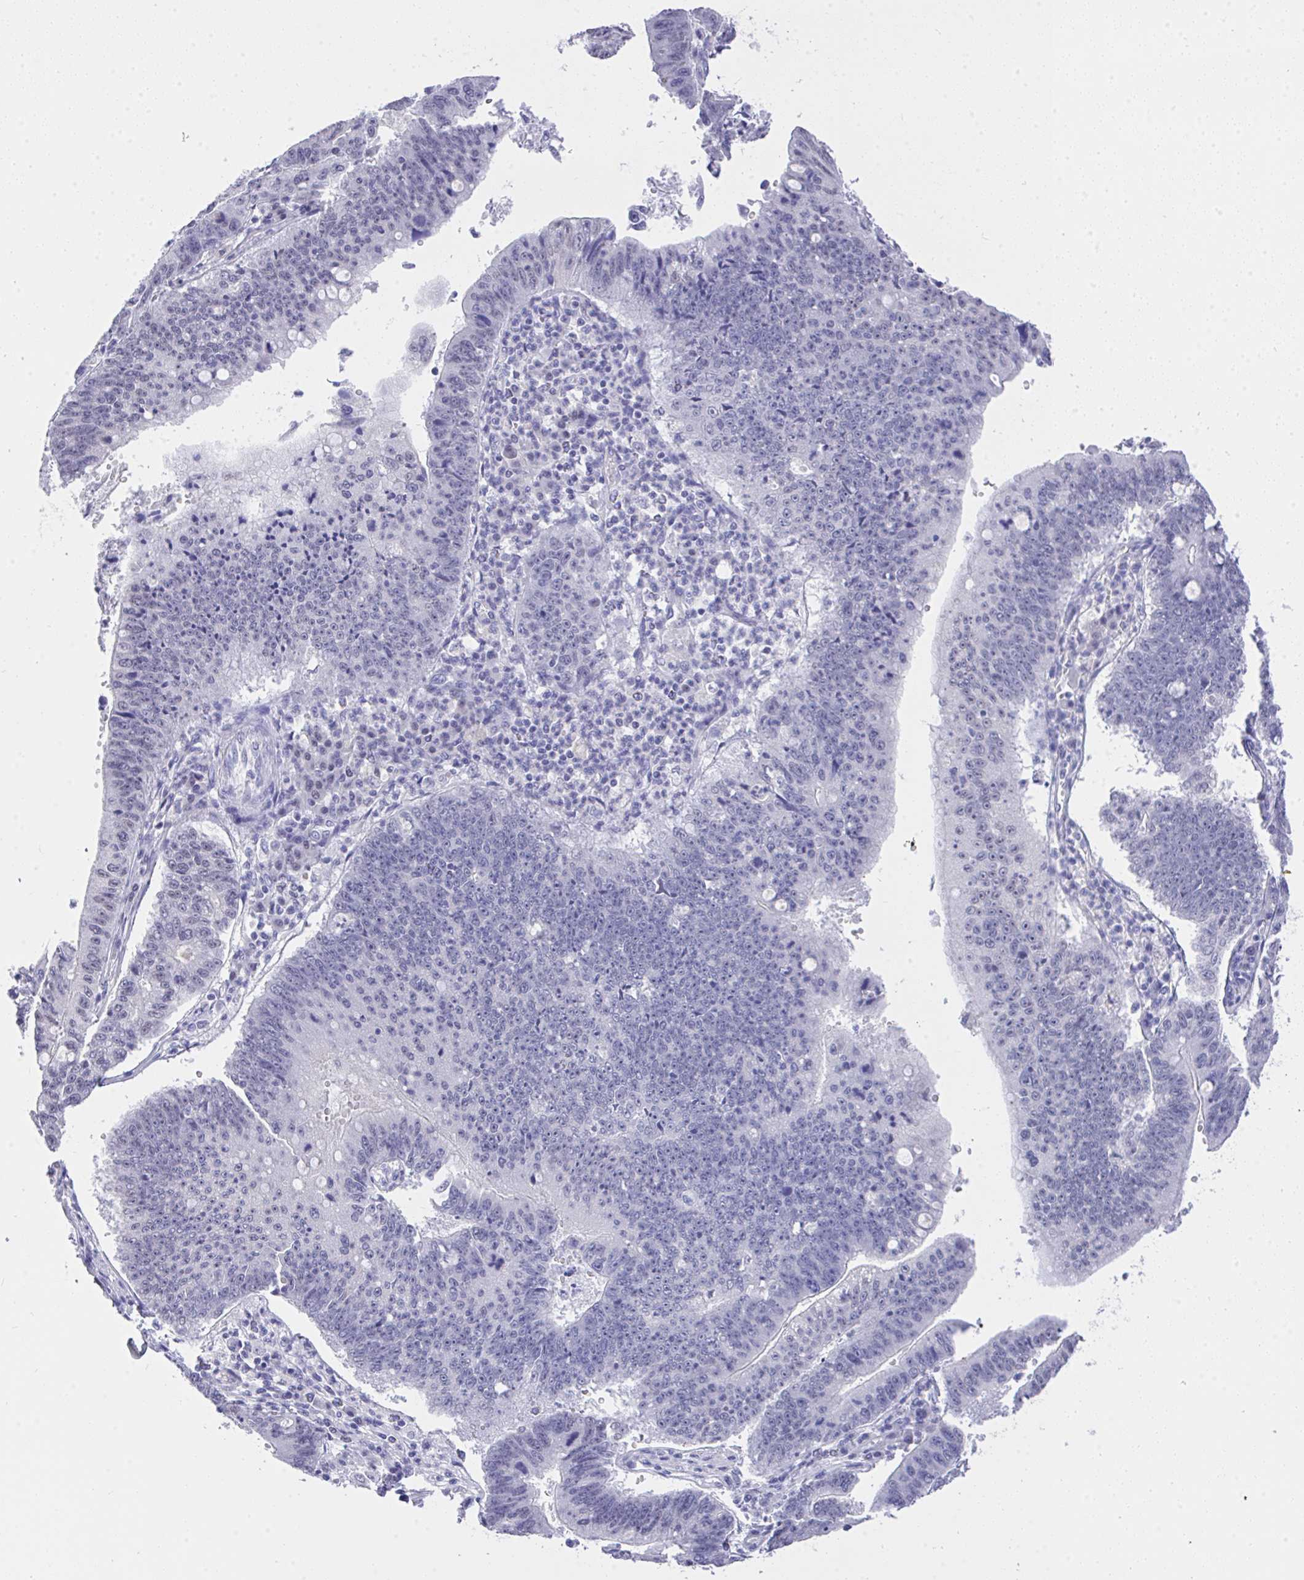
{"staining": {"intensity": "negative", "quantity": "none", "location": "none"}, "tissue": "stomach cancer", "cell_type": "Tumor cells", "image_type": "cancer", "snomed": [{"axis": "morphology", "description": "Adenocarcinoma, NOS"}, {"axis": "topography", "description": "Stomach"}], "caption": "This is an immunohistochemistry micrograph of stomach cancer (adenocarcinoma). There is no expression in tumor cells.", "gene": "MS4A12", "patient": {"sex": "male", "age": 59}}